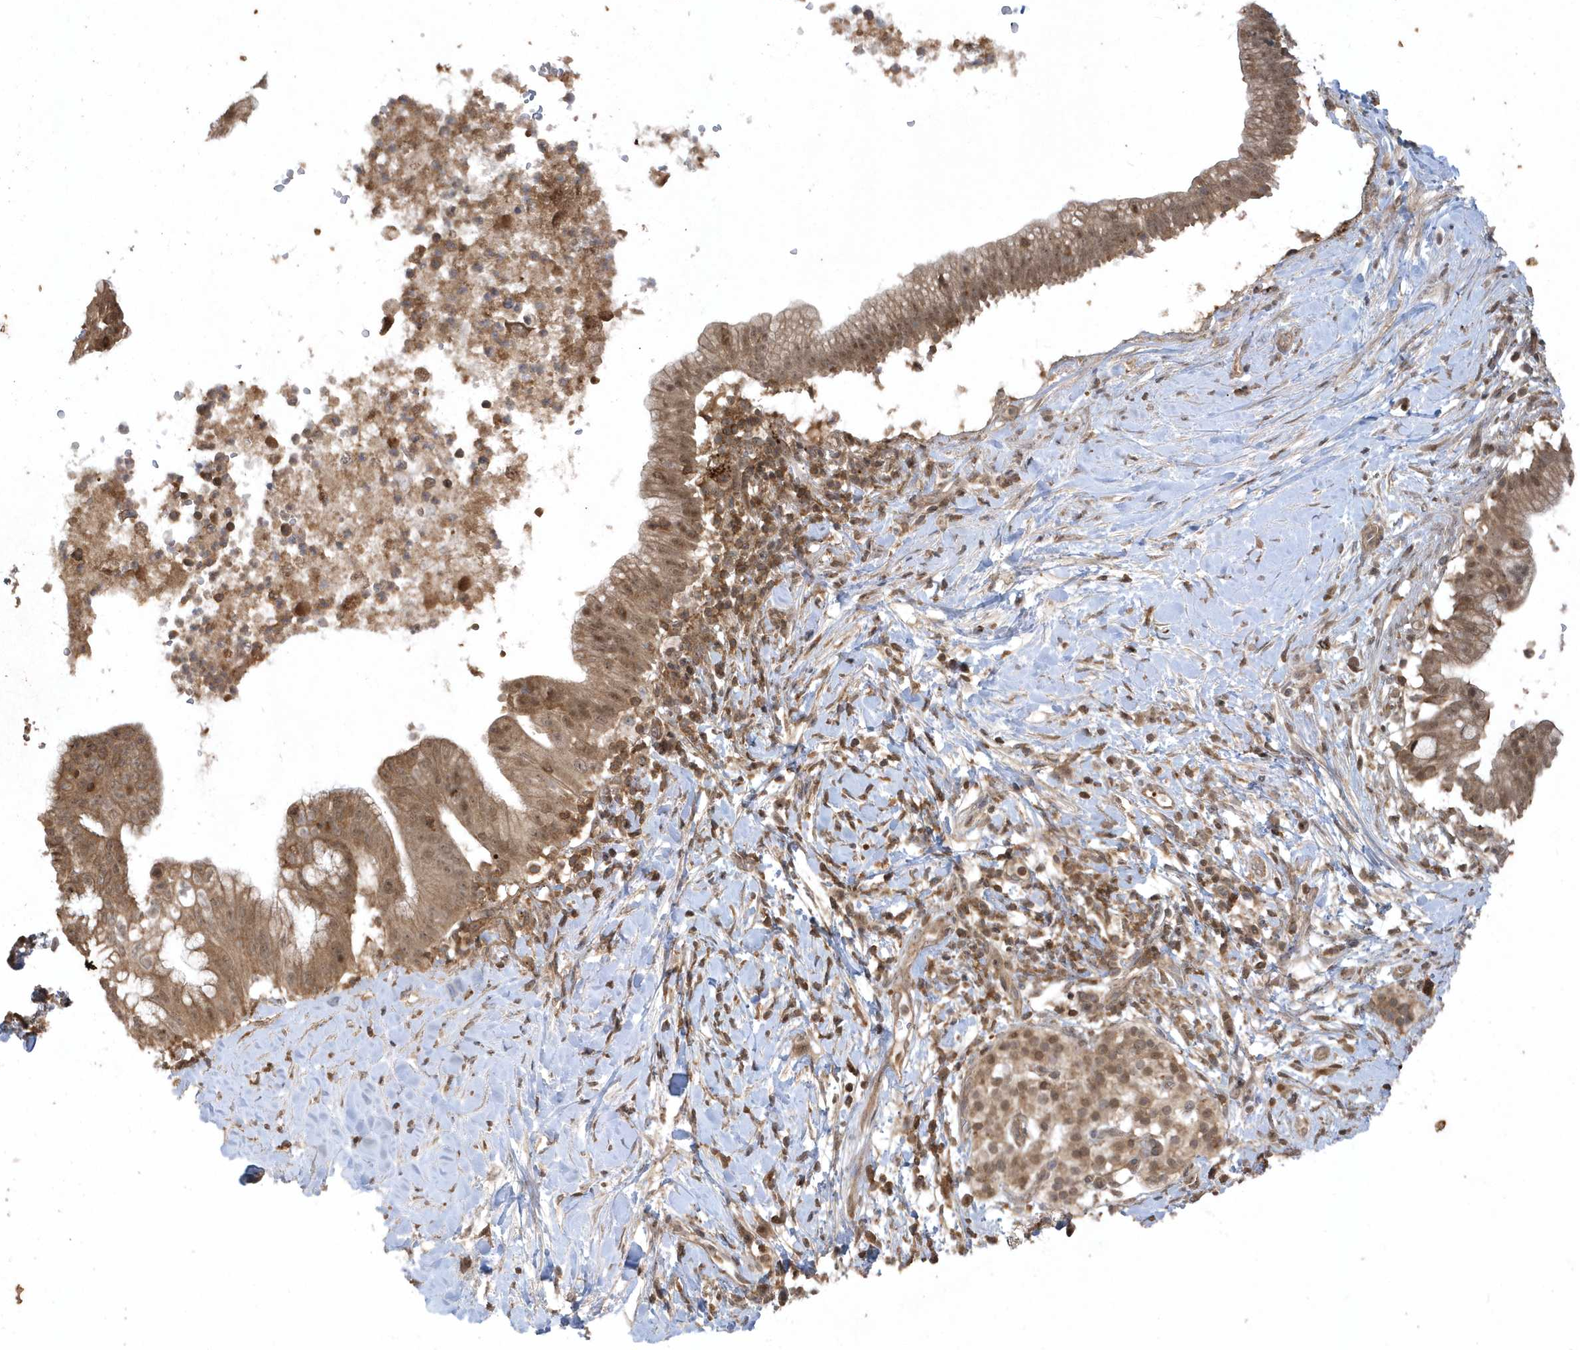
{"staining": {"intensity": "moderate", "quantity": ">75%", "location": "cytoplasmic/membranous,nuclear"}, "tissue": "pancreatic cancer", "cell_type": "Tumor cells", "image_type": "cancer", "snomed": [{"axis": "morphology", "description": "Adenocarcinoma, NOS"}, {"axis": "topography", "description": "Pancreas"}], "caption": "Moderate cytoplasmic/membranous and nuclear expression for a protein is seen in about >75% of tumor cells of pancreatic adenocarcinoma using IHC.", "gene": "ACYP1", "patient": {"sex": "male", "age": 68}}